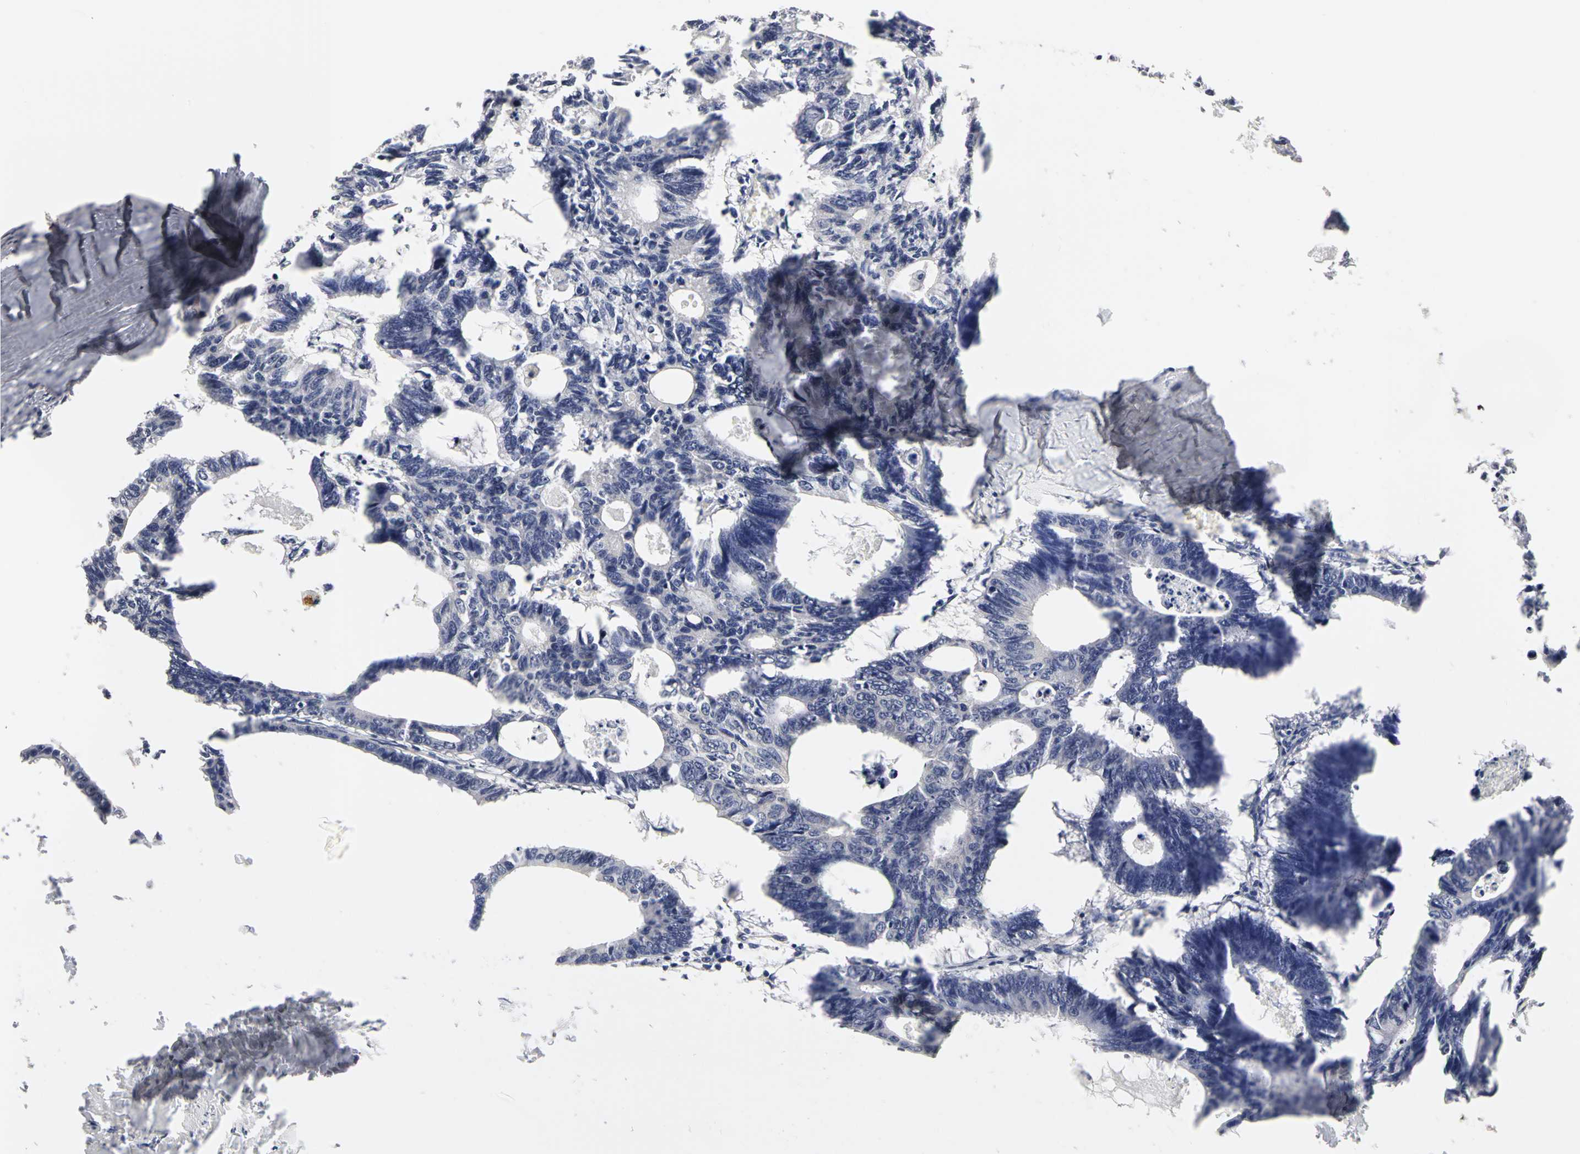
{"staining": {"intensity": "negative", "quantity": "none", "location": "none"}, "tissue": "colorectal cancer", "cell_type": "Tumor cells", "image_type": "cancer", "snomed": [{"axis": "morphology", "description": "Adenocarcinoma, NOS"}, {"axis": "topography", "description": "Colon"}], "caption": "Colorectal cancer was stained to show a protein in brown. There is no significant positivity in tumor cells. (DAB IHC visualized using brightfield microscopy, high magnification).", "gene": "IRAK1", "patient": {"sex": "female", "age": 55}}